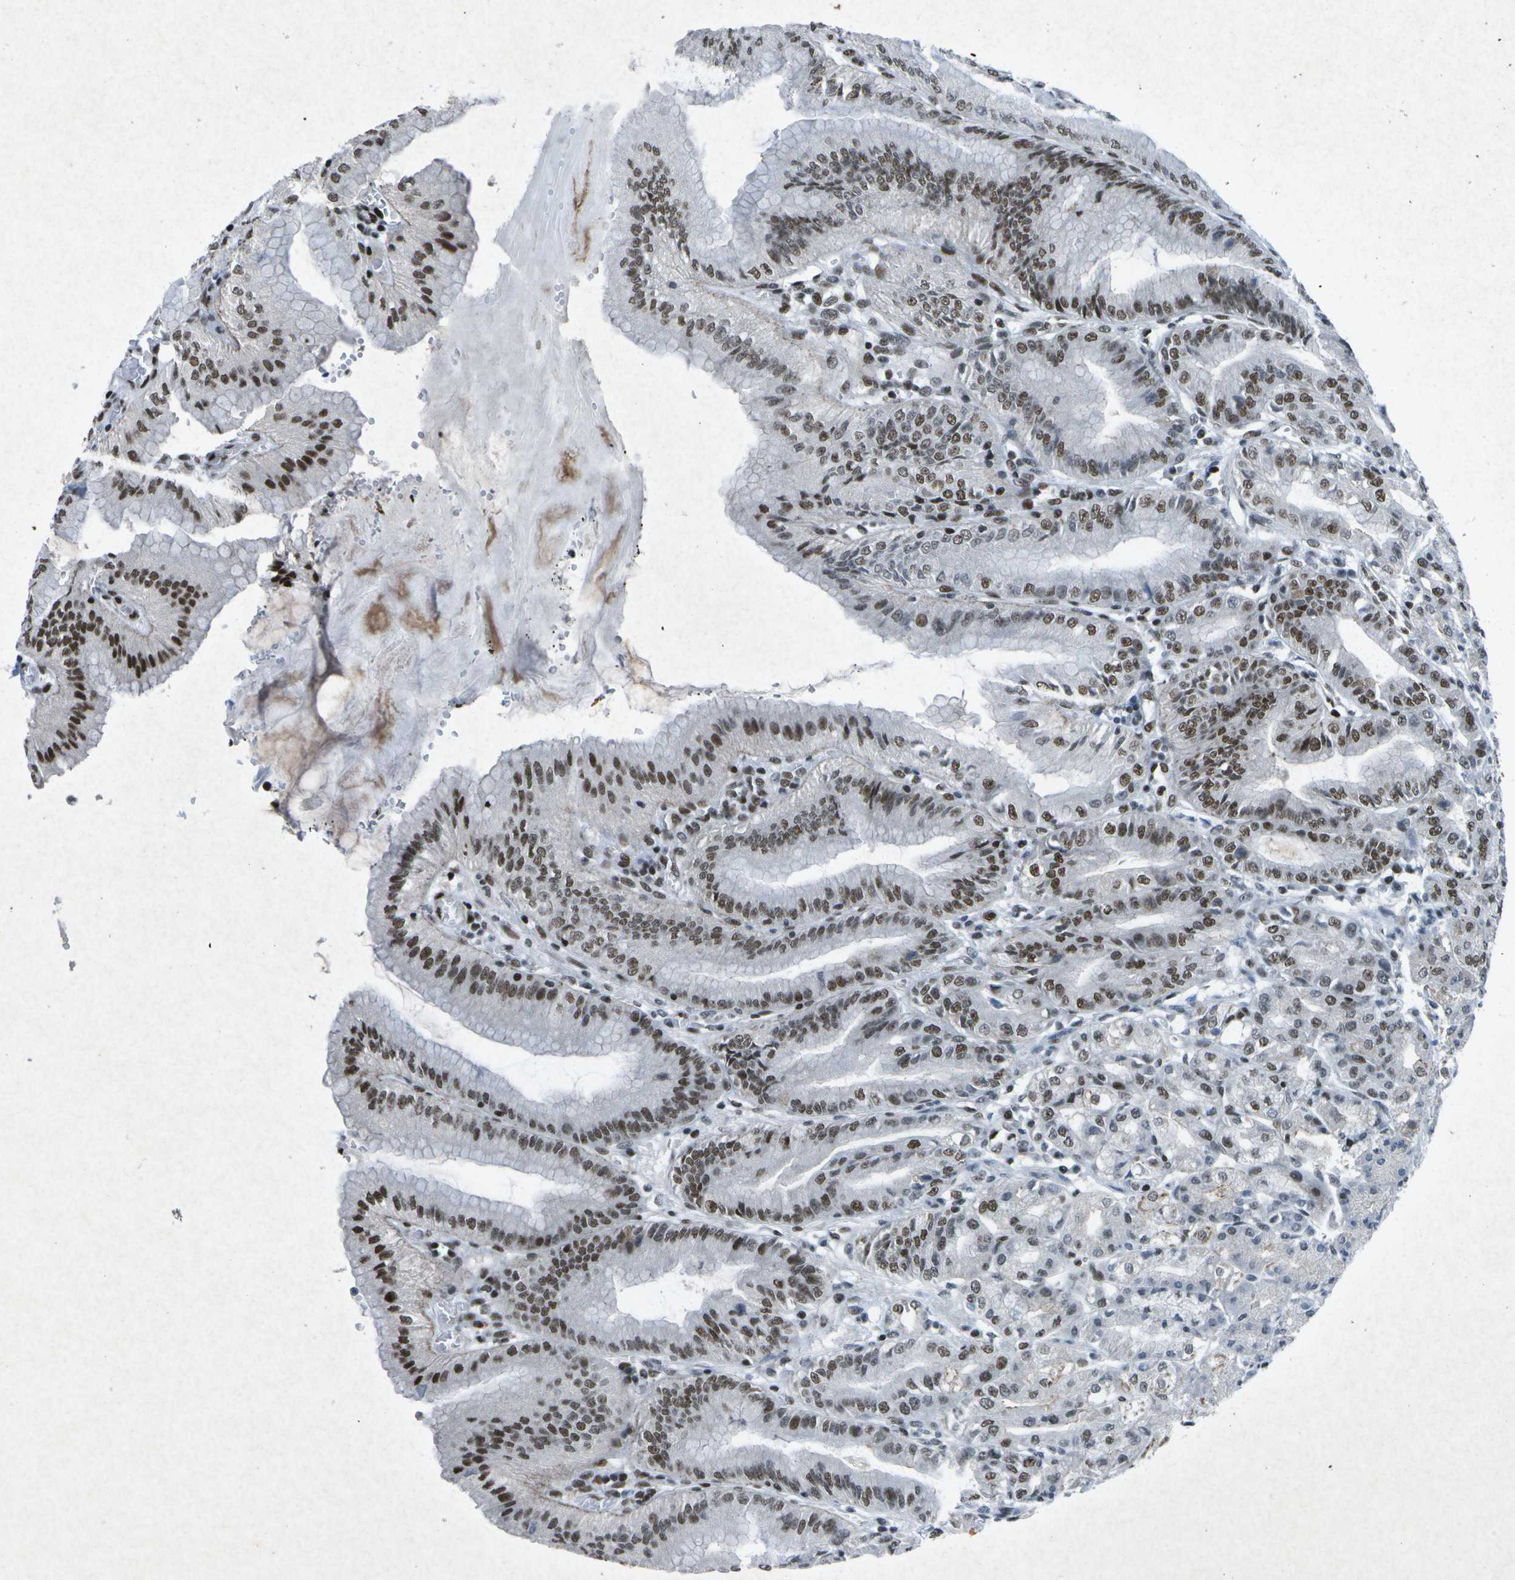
{"staining": {"intensity": "moderate", "quantity": "25%-75%", "location": "nuclear"}, "tissue": "stomach", "cell_type": "Glandular cells", "image_type": "normal", "snomed": [{"axis": "morphology", "description": "Normal tissue, NOS"}, {"axis": "topography", "description": "Stomach, lower"}], "caption": "IHC of normal human stomach shows medium levels of moderate nuclear staining in approximately 25%-75% of glandular cells. The protein is stained brown, and the nuclei are stained in blue (DAB (3,3'-diaminobenzidine) IHC with brightfield microscopy, high magnification).", "gene": "MTA2", "patient": {"sex": "male", "age": 71}}